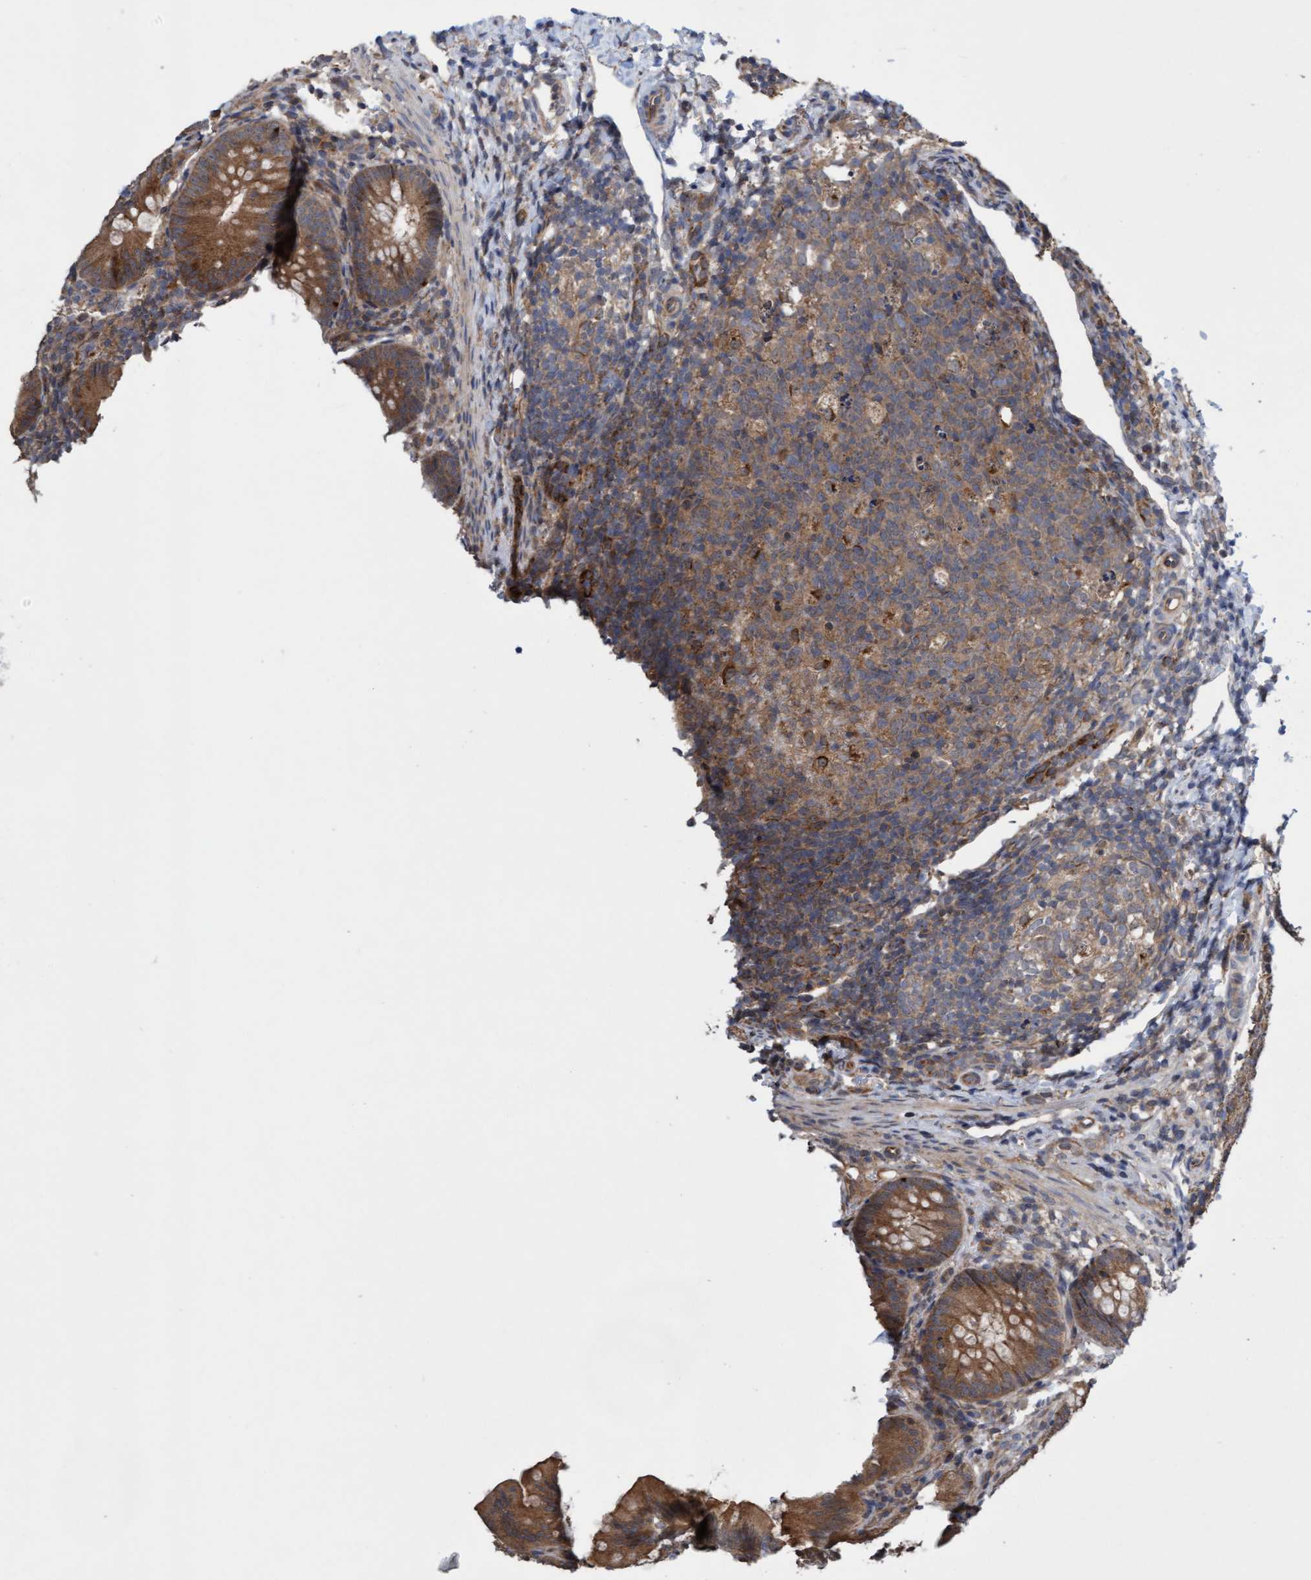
{"staining": {"intensity": "moderate", "quantity": ">75%", "location": "cytoplasmic/membranous"}, "tissue": "appendix", "cell_type": "Glandular cells", "image_type": "normal", "snomed": [{"axis": "morphology", "description": "Normal tissue, NOS"}, {"axis": "topography", "description": "Appendix"}], "caption": "Protein staining of unremarkable appendix exhibits moderate cytoplasmic/membranous expression in approximately >75% of glandular cells.", "gene": "ITFG1", "patient": {"sex": "male", "age": 1}}